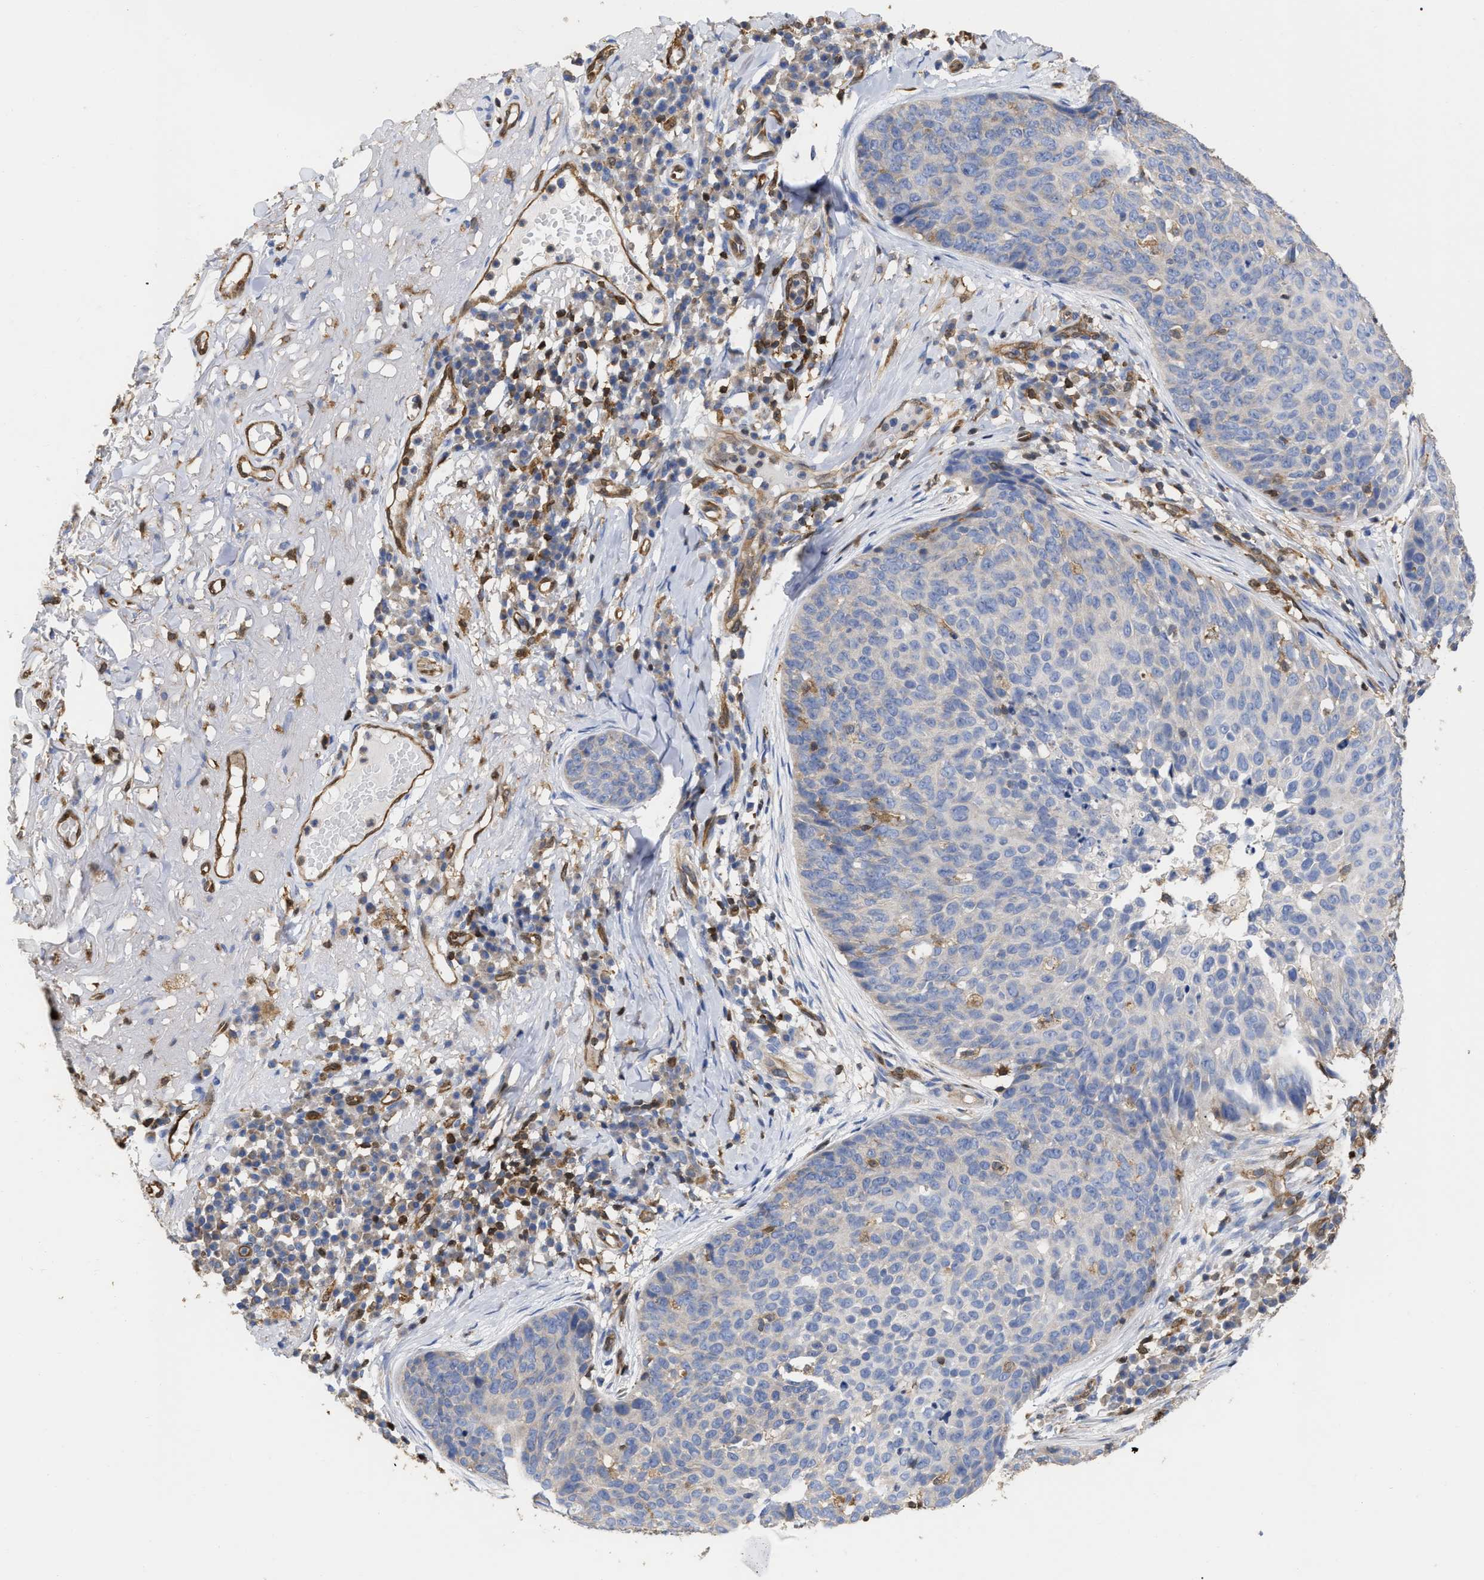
{"staining": {"intensity": "negative", "quantity": "none", "location": "none"}, "tissue": "skin cancer", "cell_type": "Tumor cells", "image_type": "cancer", "snomed": [{"axis": "morphology", "description": "Squamous cell carcinoma in situ, NOS"}, {"axis": "morphology", "description": "Squamous cell carcinoma, NOS"}, {"axis": "topography", "description": "Skin"}], "caption": "High magnification brightfield microscopy of skin squamous cell carcinoma stained with DAB (brown) and counterstained with hematoxylin (blue): tumor cells show no significant positivity.", "gene": "GIMAP4", "patient": {"sex": "male", "age": 93}}